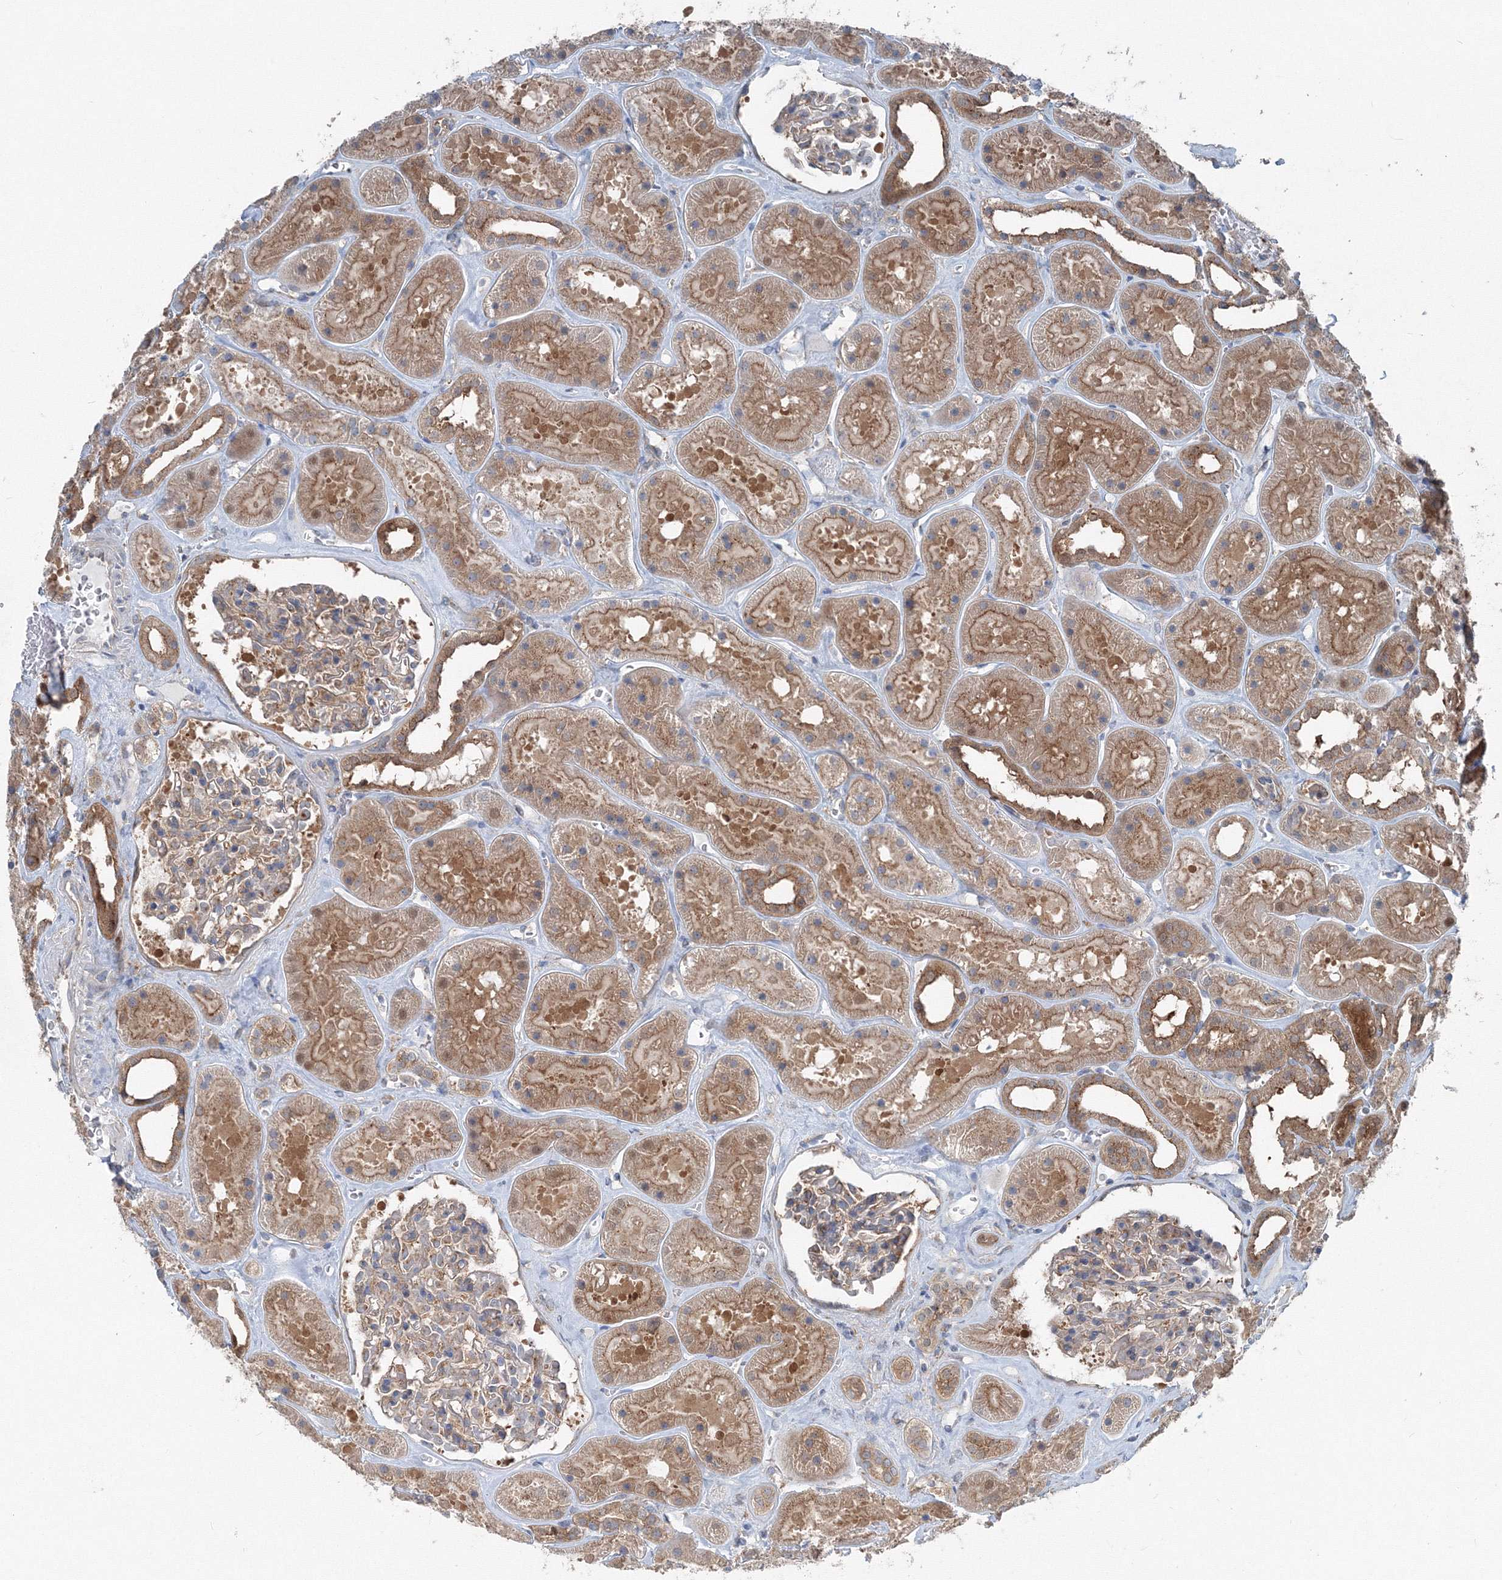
{"staining": {"intensity": "weak", "quantity": "25%-75%", "location": "cytoplasmic/membranous"}, "tissue": "kidney", "cell_type": "Cells in glomeruli", "image_type": "normal", "snomed": [{"axis": "morphology", "description": "Normal tissue, NOS"}, {"axis": "topography", "description": "Kidney"}], "caption": "About 25%-75% of cells in glomeruli in benign human kidney exhibit weak cytoplasmic/membranous protein positivity as visualized by brown immunohistochemical staining.", "gene": "TPRKB", "patient": {"sex": "female", "age": 41}}